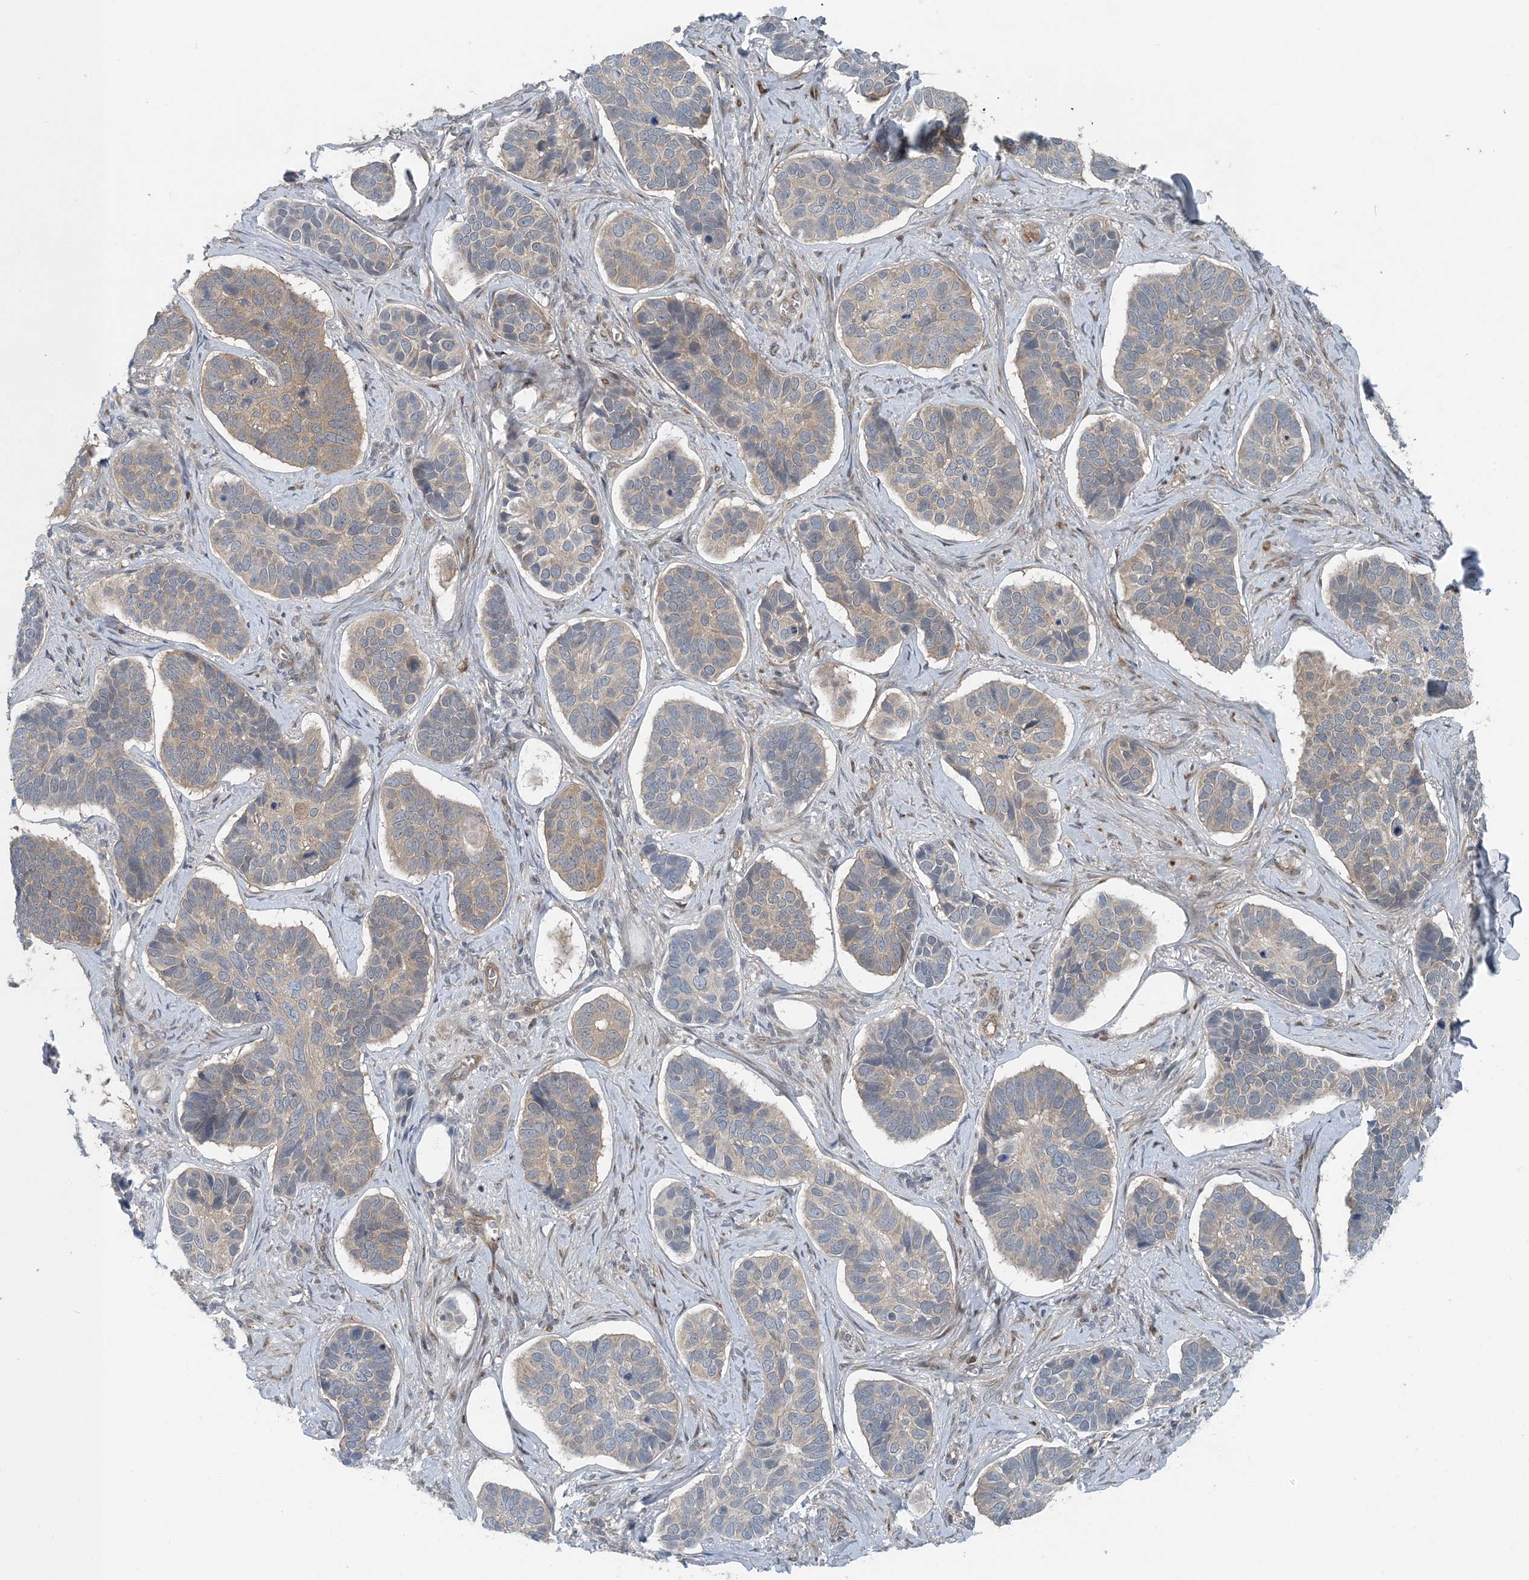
{"staining": {"intensity": "weak", "quantity": "25%-75%", "location": "cytoplasmic/membranous"}, "tissue": "skin cancer", "cell_type": "Tumor cells", "image_type": "cancer", "snomed": [{"axis": "morphology", "description": "Basal cell carcinoma"}, {"axis": "topography", "description": "Skin"}], "caption": "A high-resolution photomicrograph shows immunohistochemistry (IHC) staining of basal cell carcinoma (skin), which demonstrates weak cytoplasmic/membranous positivity in approximately 25%-75% of tumor cells.", "gene": "HIKESHI", "patient": {"sex": "male", "age": 62}}